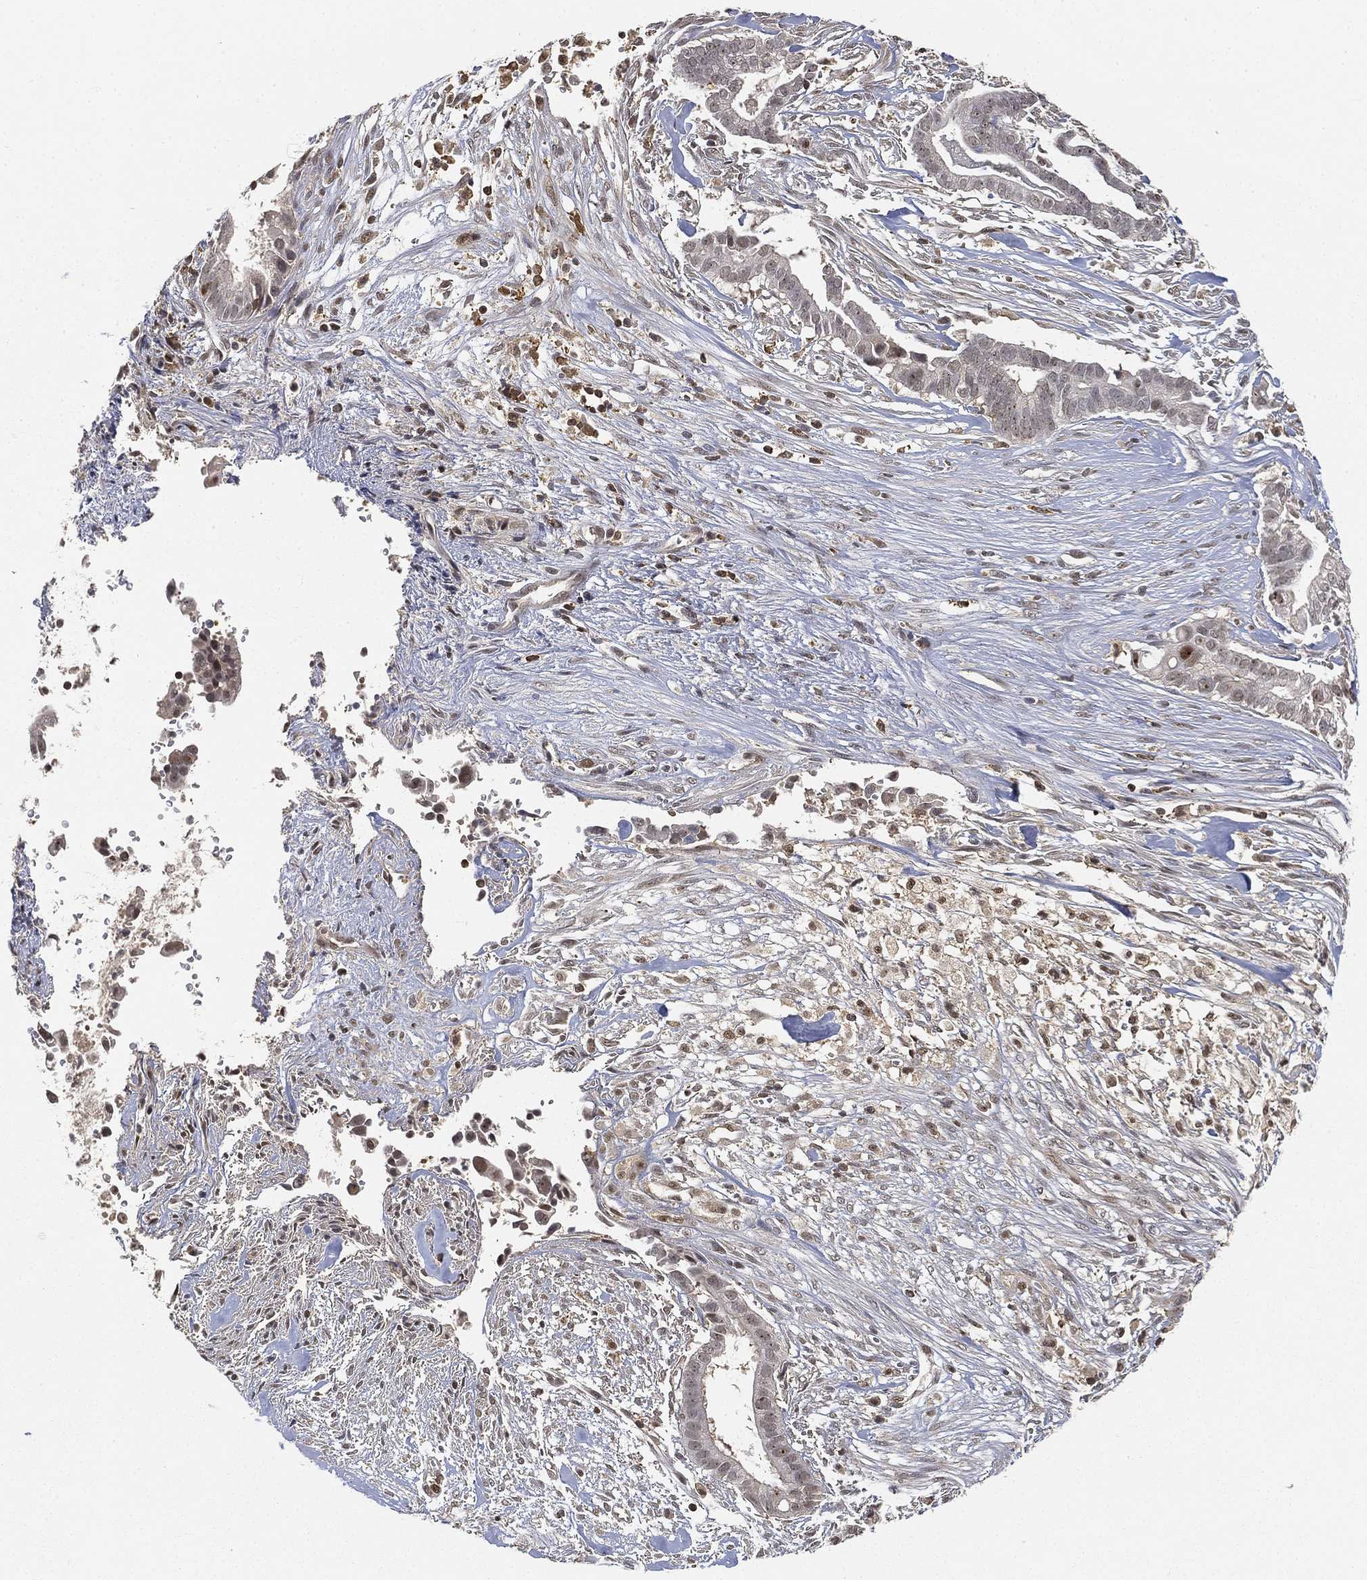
{"staining": {"intensity": "negative", "quantity": "none", "location": "none"}, "tissue": "pancreatic cancer", "cell_type": "Tumor cells", "image_type": "cancer", "snomed": [{"axis": "morphology", "description": "Adenocarcinoma, NOS"}, {"axis": "topography", "description": "Pancreas"}], "caption": "Adenocarcinoma (pancreatic) was stained to show a protein in brown. There is no significant expression in tumor cells. (Immunohistochemistry, brightfield microscopy, high magnification).", "gene": "WDR26", "patient": {"sex": "male", "age": 61}}